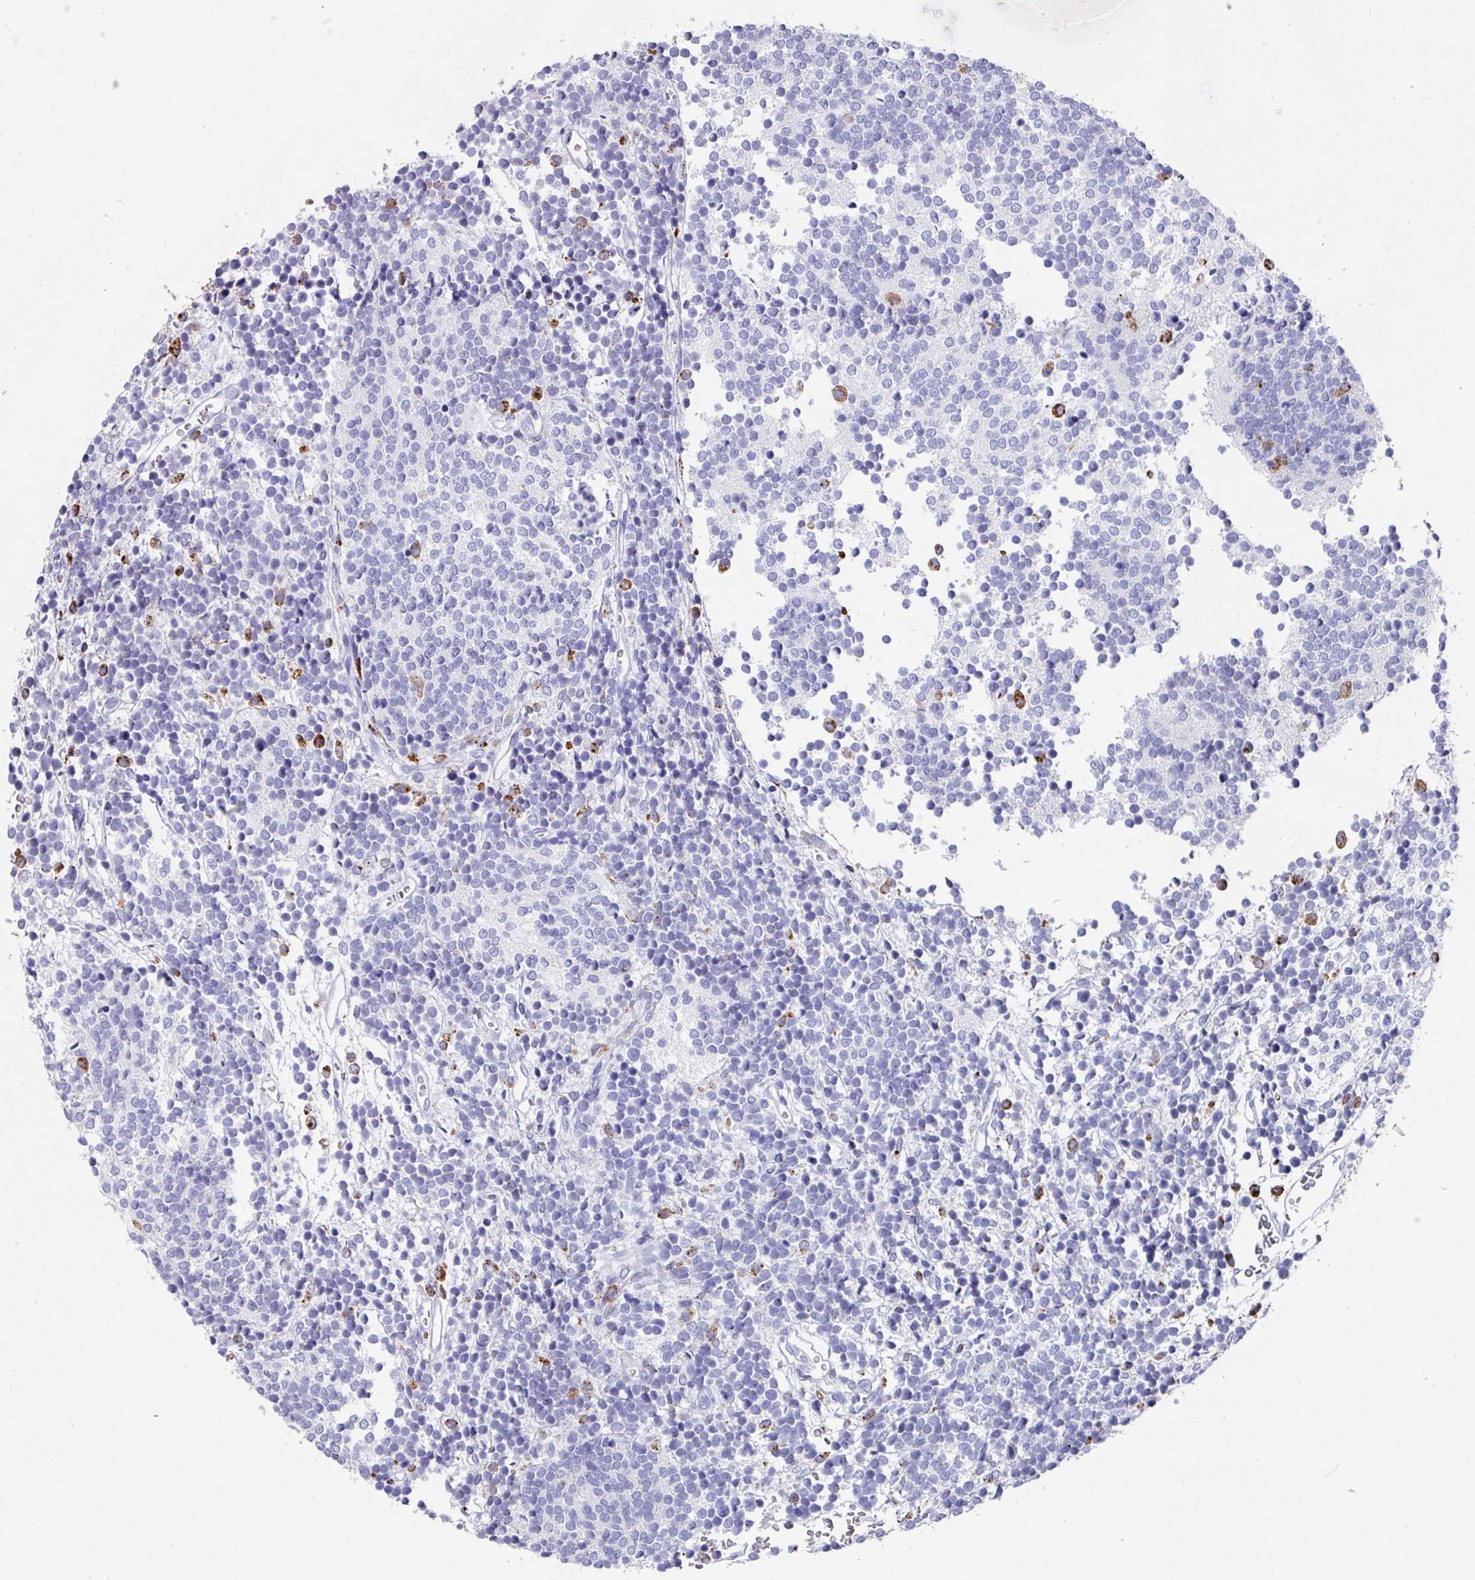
{"staining": {"intensity": "moderate", "quantity": "<25%", "location": "cytoplasmic/membranous"}, "tissue": "glioma", "cell_type": "Tumor cells", "image_type": "cancer", "snomed": [{"axis": "morphology", "description": "Glioma, malignant, Low grade"}, {"axis": "topography", "description": "Brain"}], "caption": "Tumor cells reveal moderate cytoplasmic/membranous staining in approximately <25% of cells in glioma. The staining was performed using DAB to visualize the protein expression in brown, while the nuclei were stained in blue with hematoxylin (Magnification: 20x).", "gene": "CPVL", "patient": {"sex": "female", "age": 1}}